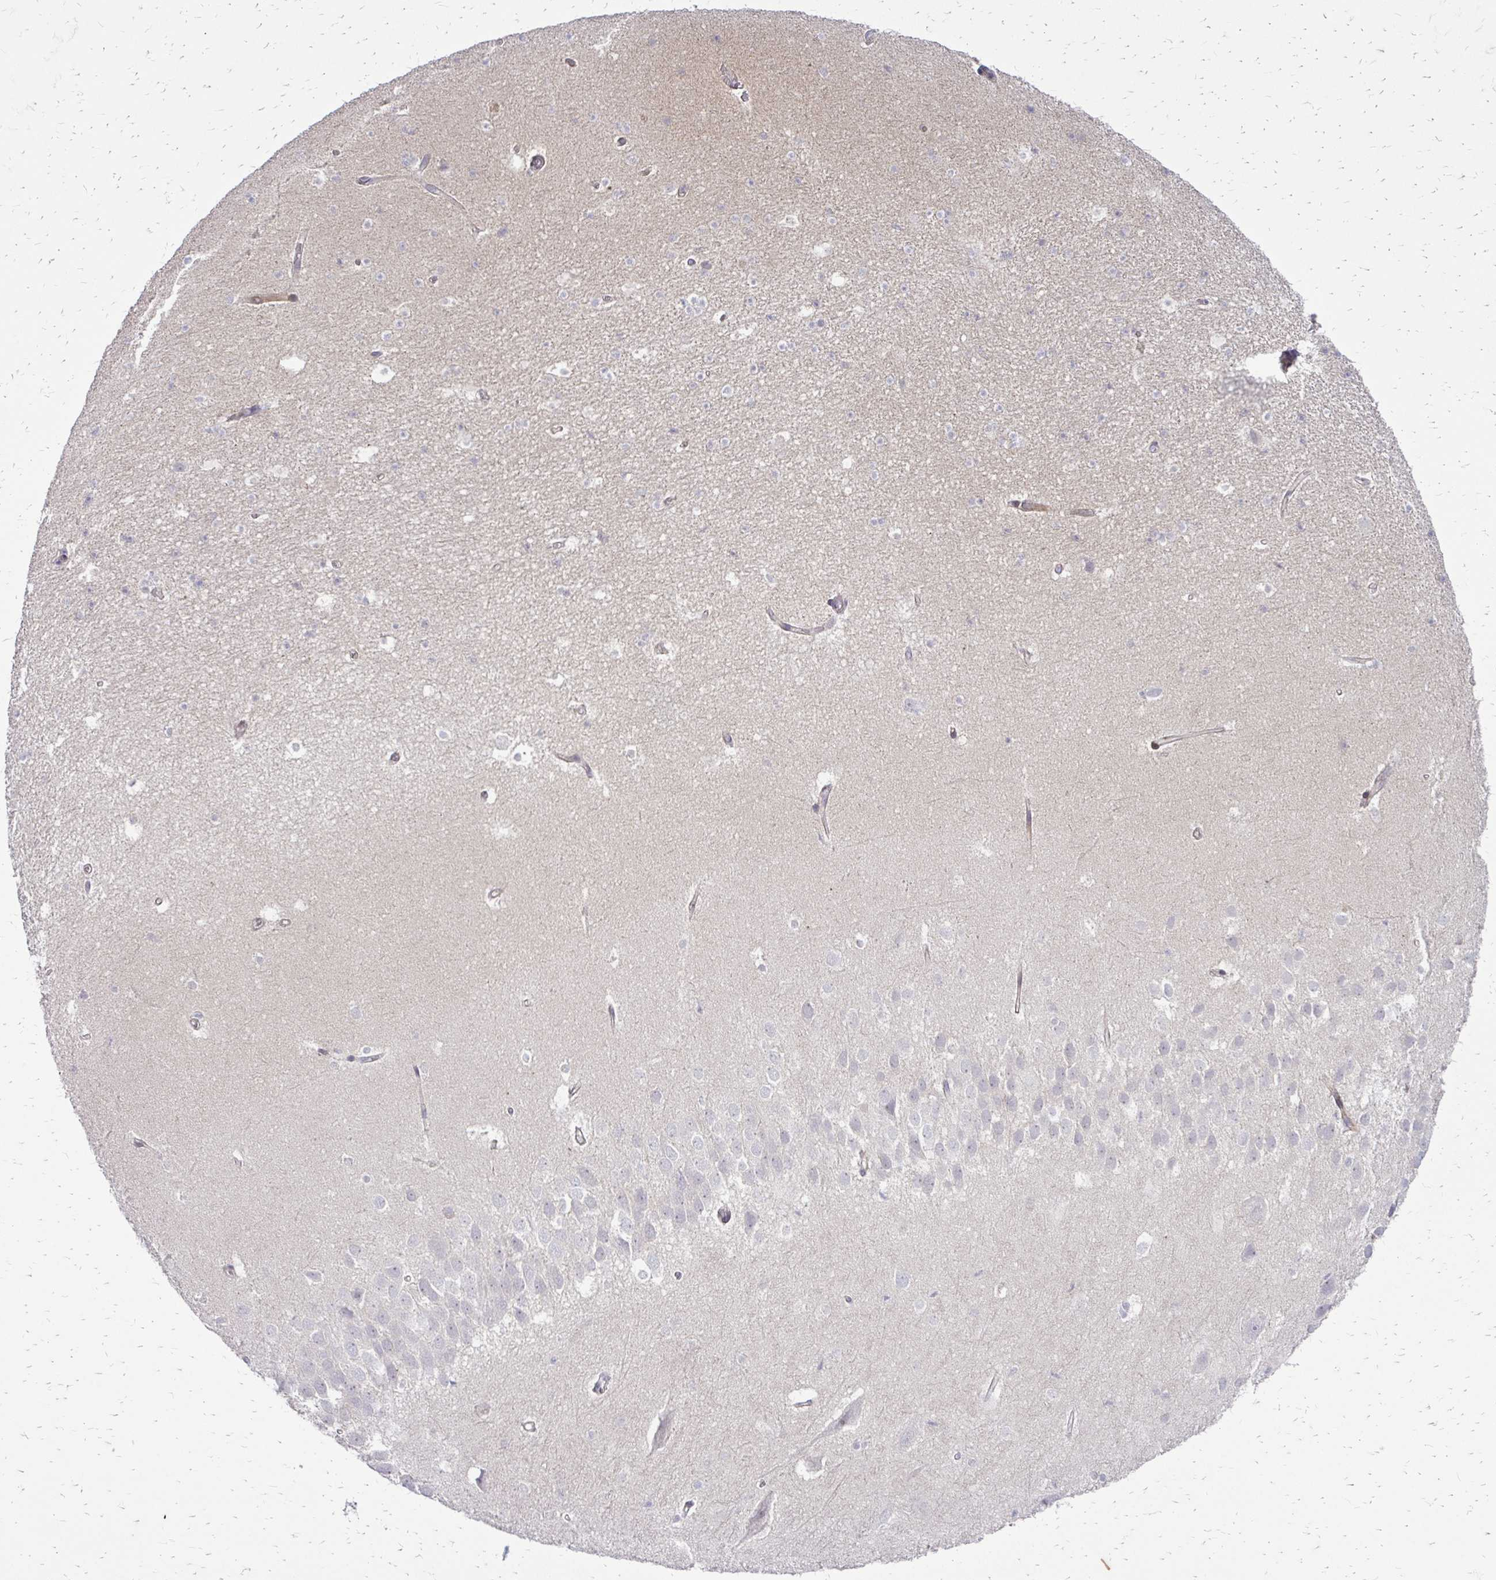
{"staining": {"intensity": "negative", "quantity": "none", "location": "none"}, "tissue": "hippocampus", "cell_type": "Glial cells", "image_type": "normal", "snomed": [{"axis": "morphology", "description": "Normal tissue, NOS"}, {"axis": "topography", "description": "Hippocampus"}], "caption": "A high-resolution histopathology image shows immunohistochemistry staining of benign hippocampus, which reveals no significant expression in glial cells.", "gene": "PPDPFL", "patient": {"sex": "male", "age": 26}}